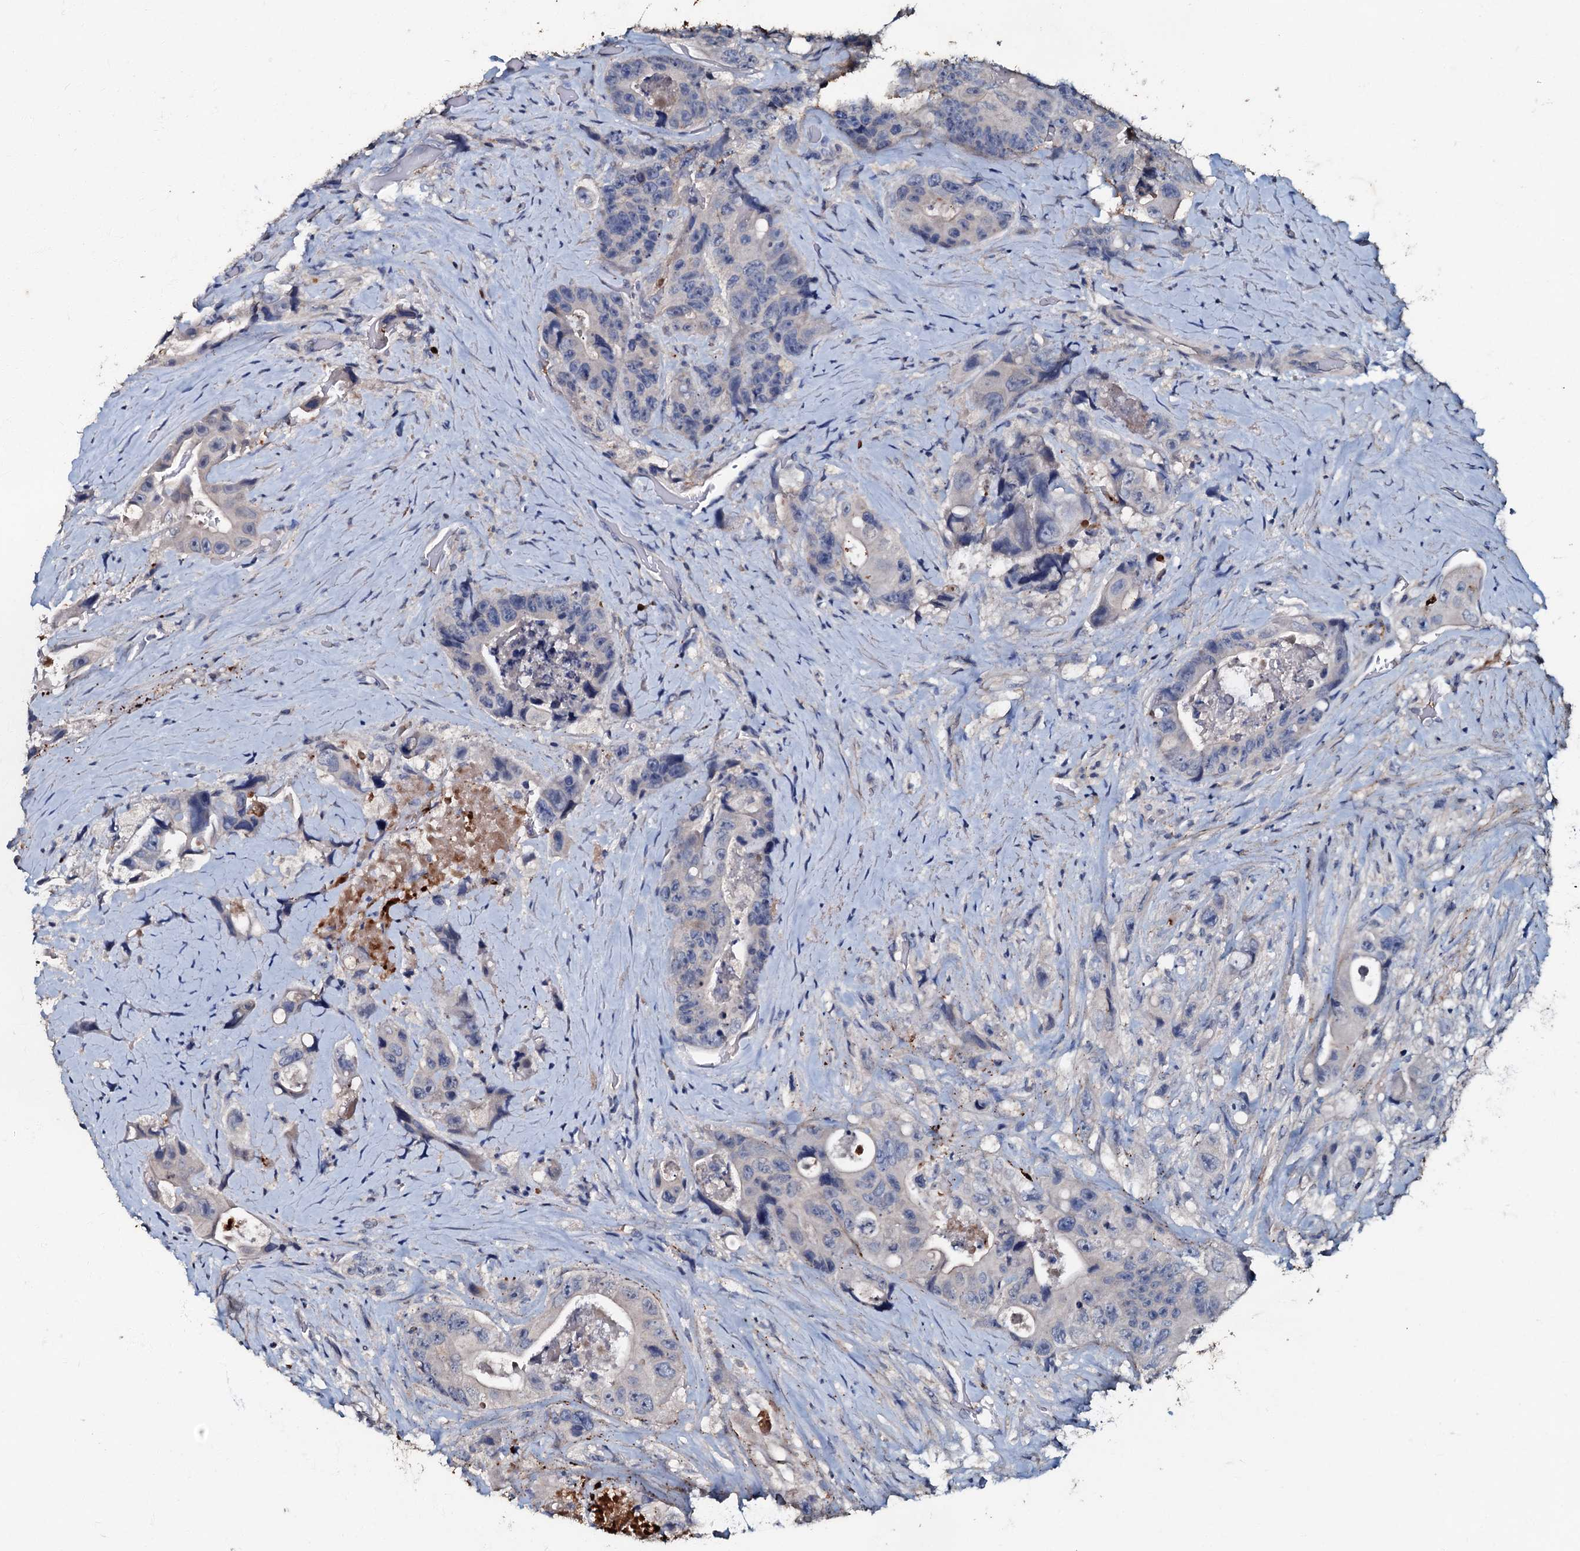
{"staining": {"intensity": "negative", "quantity": "none", "location": "none"}, "tissue": "colorectal cancer", "cell_type": "Tumor cells", "image_type": "cancer", "snomed": [{"axis": "morphology", "description": "Adenocarcinoma, NOS"}, {"axis": "topography", "description": "Colon"}], "caption": "The photomicrograph demonstrates no staining of tumor cells in colorectal cancer (adenocarcinoma). (DAB immunohistochemistry with hematoxylin counter stain).", "gene": "MANSC4", "patient": {"sex": "female", "age": 46}}